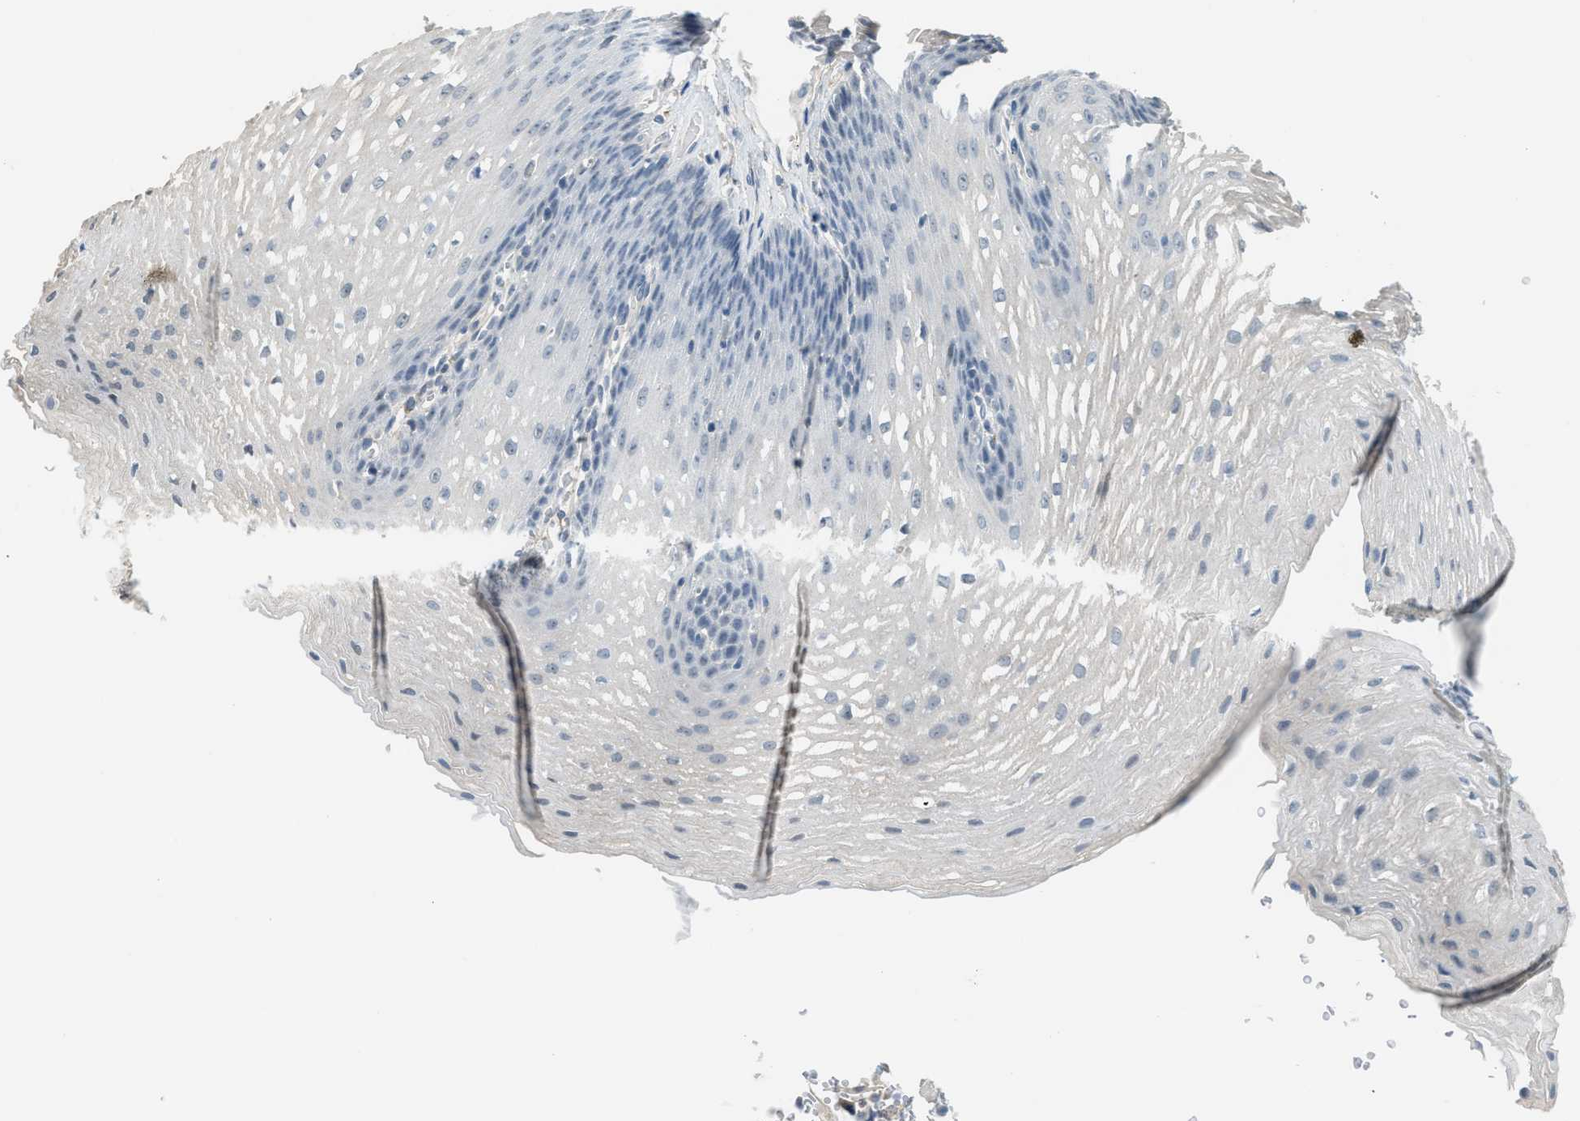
{"staining": {"intensity": "negative", "quantity": "none", "location": "none"}, "tissue": "esophagus", "cell_type": "Squamous epithelial cells", "image_type": "normal", "snomed": [{"axis": "morphology", "description": "Normal tissue, NOS"}, {"axis": "topography", "description": "Esophagus"}], "caption": "The image exhibits no staining of squamous epithelial cells in normal esophagus. (Stains: DAB immunohistochemistry (IHC) with hematoxylin counter stain, Microscopy: brightfield microscopy at high magnification).", "gene": "TMEM154", "patient": {"sex": "male", "age": 48}}